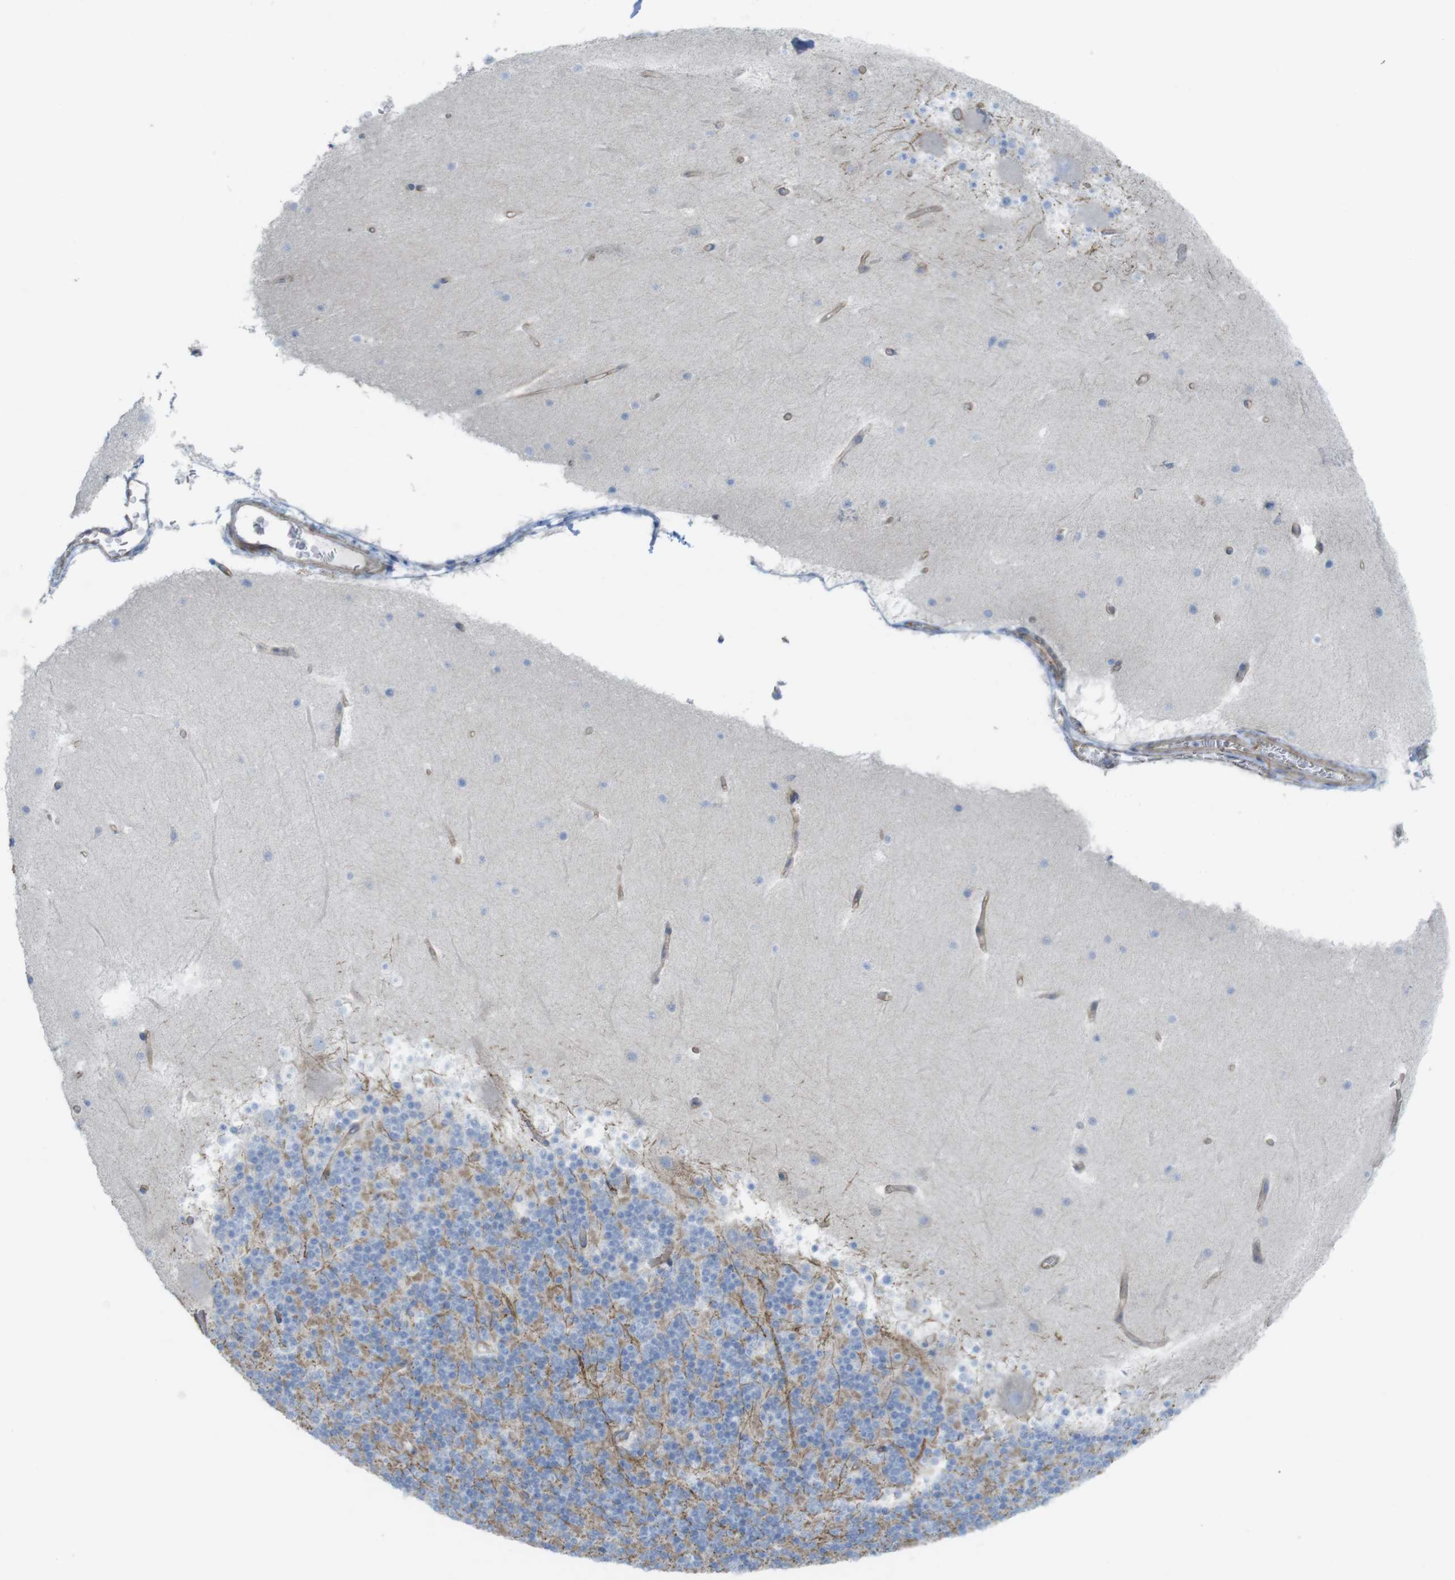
{"staining": {"intensity": "moderate", "quantity": "<25%", "location": "cytoplasmic/membranous"}, "tissue": "cerebellum", "cell_type": "Cells in granular layer", "image_type": "normal", "snomed": [{"axis": "morphology", "description": "Normal tissue, NOS"}, {"axis": "topography", "description": "Cerebellum"}], "caption": "The photomicrograph demonstrates staining of benign cerebellum, revealing moderate cytoplasmic/membranous protein staining (brown color) within cells in granular layer. The protein is shown in brown color, while the nuclei are stained blue.", "gene": "PREX2", "patient": {"sex": "female", "age": 19}}